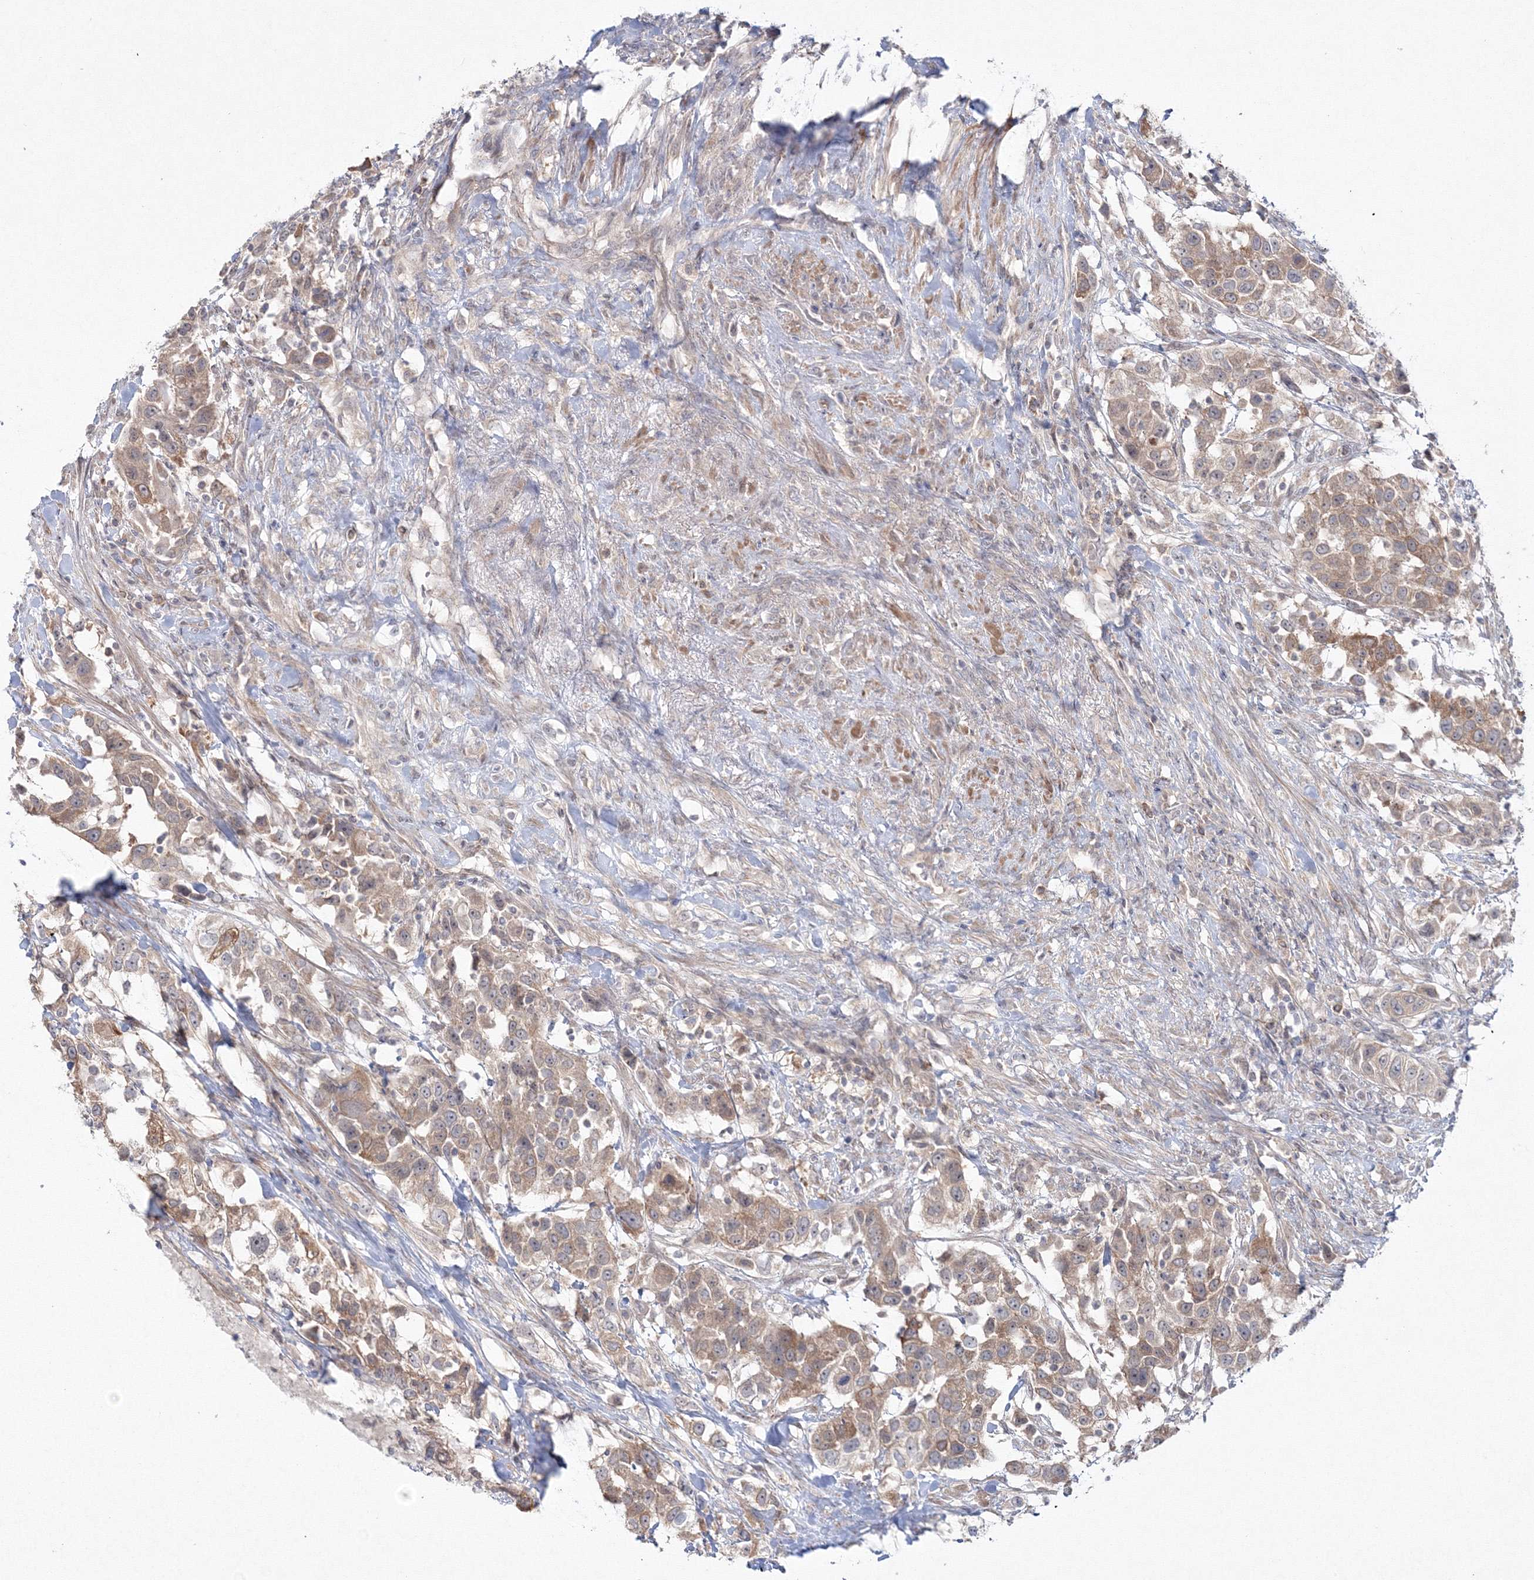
{"staining": {"intensity": "moderate", "quantity": ">75%", "location": "cytoplasmic/membranous"}, "tissue": "urothelial cancer", "cell_type": "Tumor cells", "image_type": "cancer", "snomed": [{"axis": "morphology", "description": "Urothelial carcinoma, High grade"}, {"axis": "topography", "description": "Urinary bladder"}], "caption": "A brown stain highlights moderate cytoplasmic/membranous positivity of a protein in human urothelial cancer tumor cells.", "gene": "IPMK", "patient": {"sex": "female", "age": 80}}